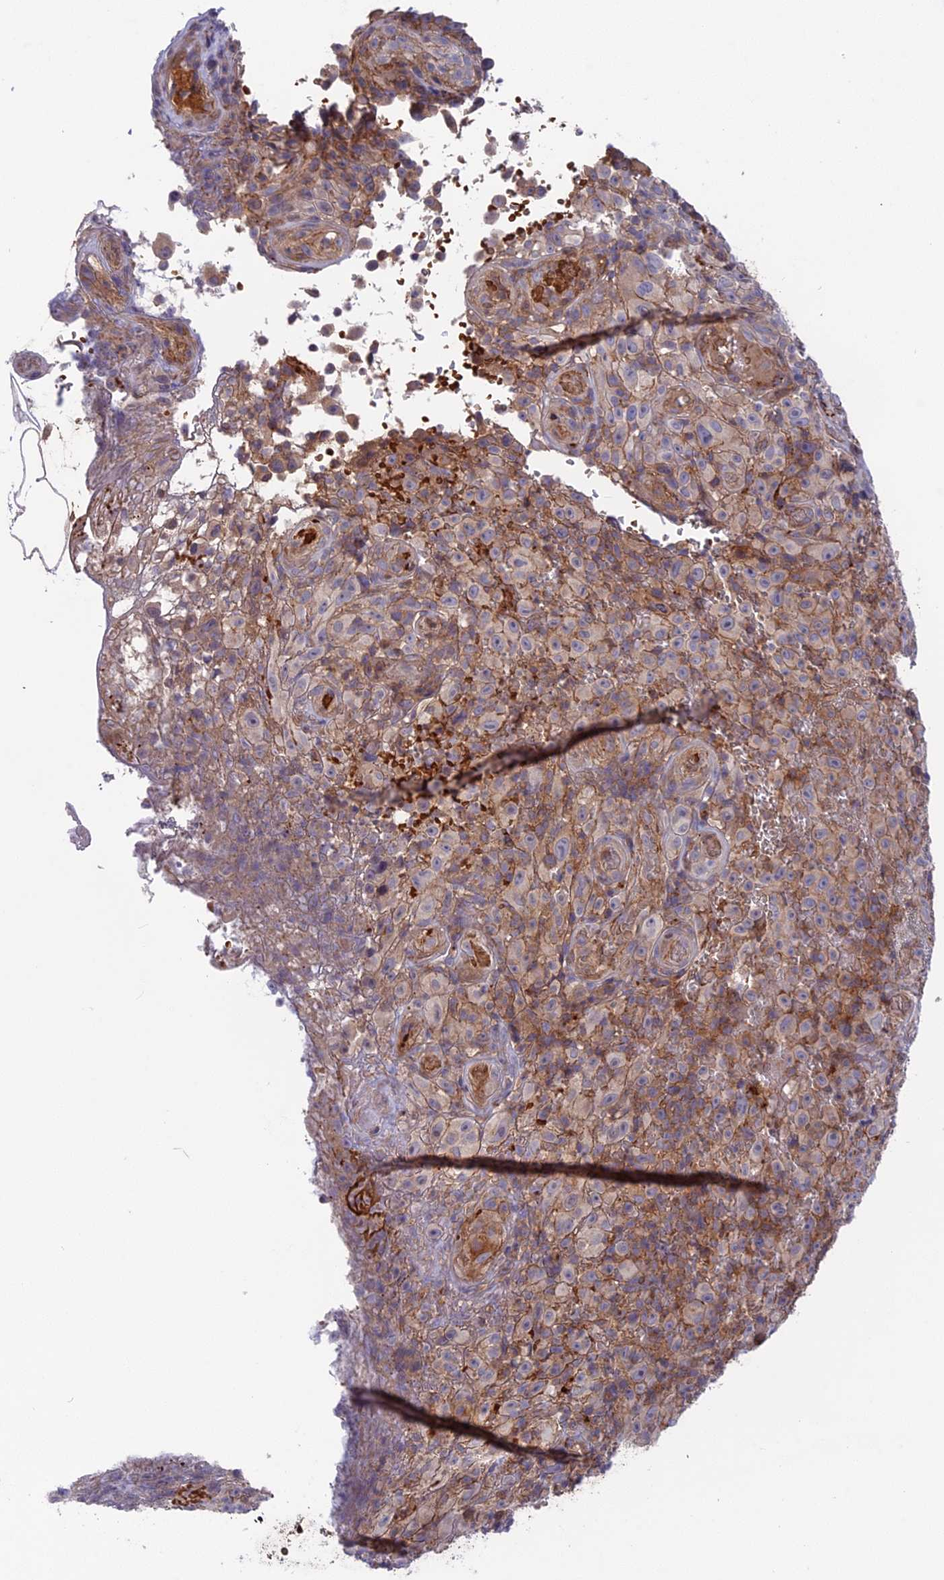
{"staining": {"intensity": "negative", "quantity": "none", "location": "none"}, "tissue": "melanoma", "cell_type": "Tumor cells", "image_type": "cancer", "snomed": [{"axis": "morphology", "description": "Malignant melanoma, NOS"}, {"axis": "topography", "description": "Skin"}], "caption": "A micrograph of malignant melanoma stained for a protein displays no brown staining in tumor cells.", "gene": "CPNE7", "patient": {"sex": "female", "age": 82}}